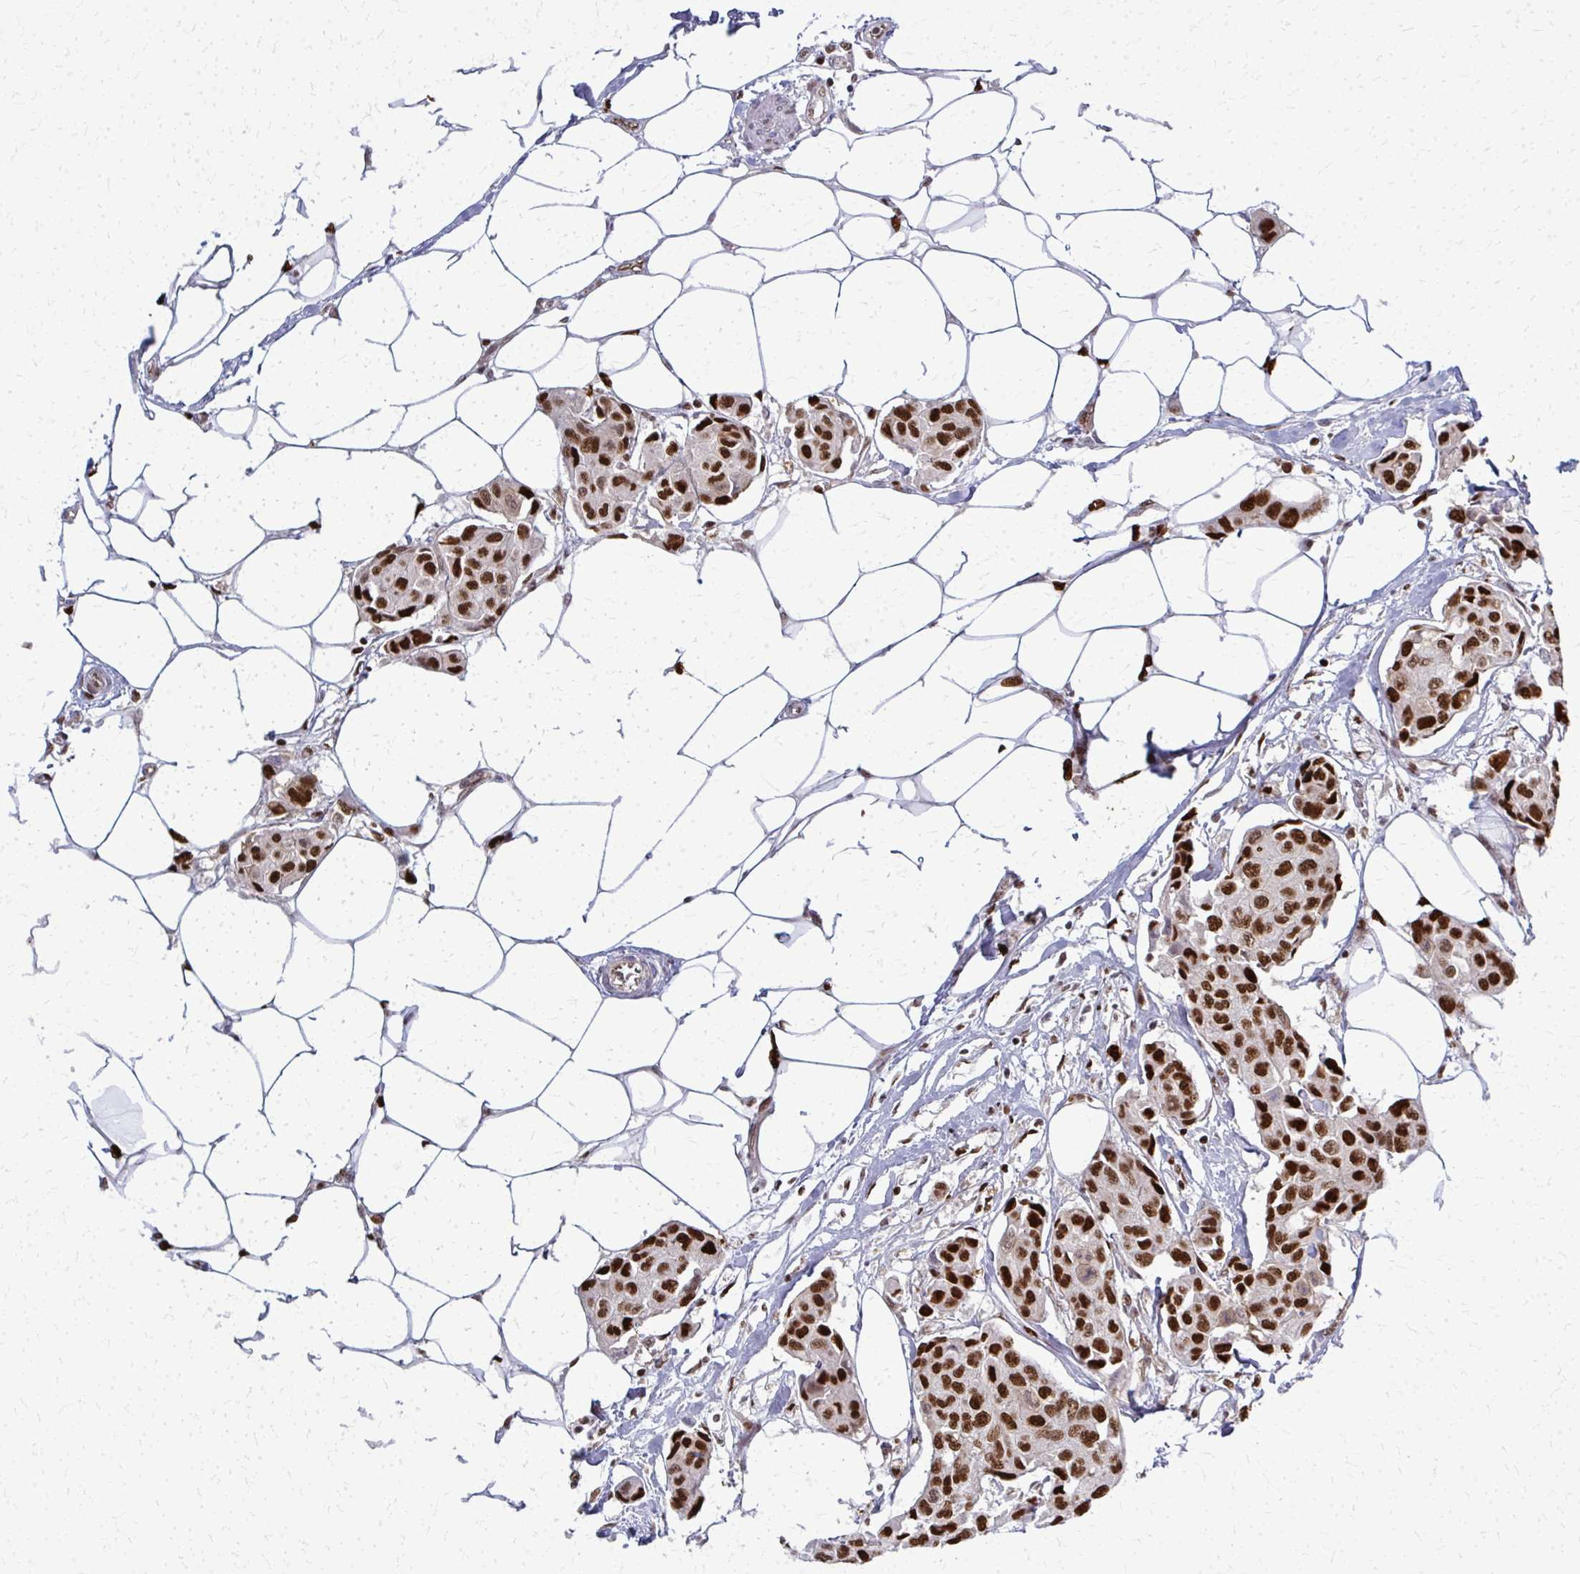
{"staining": {"intensity": "strong", "quantity": ">75%", "location": "nuclear"}, "tissue": "breast cancer", "cell_type": "Tumor cells", "image_type": "cancer", "snomed": [{"axis": "morphology", "description": "Duct carcinoma"}, {"axis": "topography", "description": "Breast"}, {"axis": "topography", "description": "Lymph node"}], "caption": "The immunohistochemical stain shows strong nuclear expression in tumor cells of invasive ductal carcinoma (breast) tissue.", "gene": "ZNF559", "patient": {"sex": "female", "age": 80}}